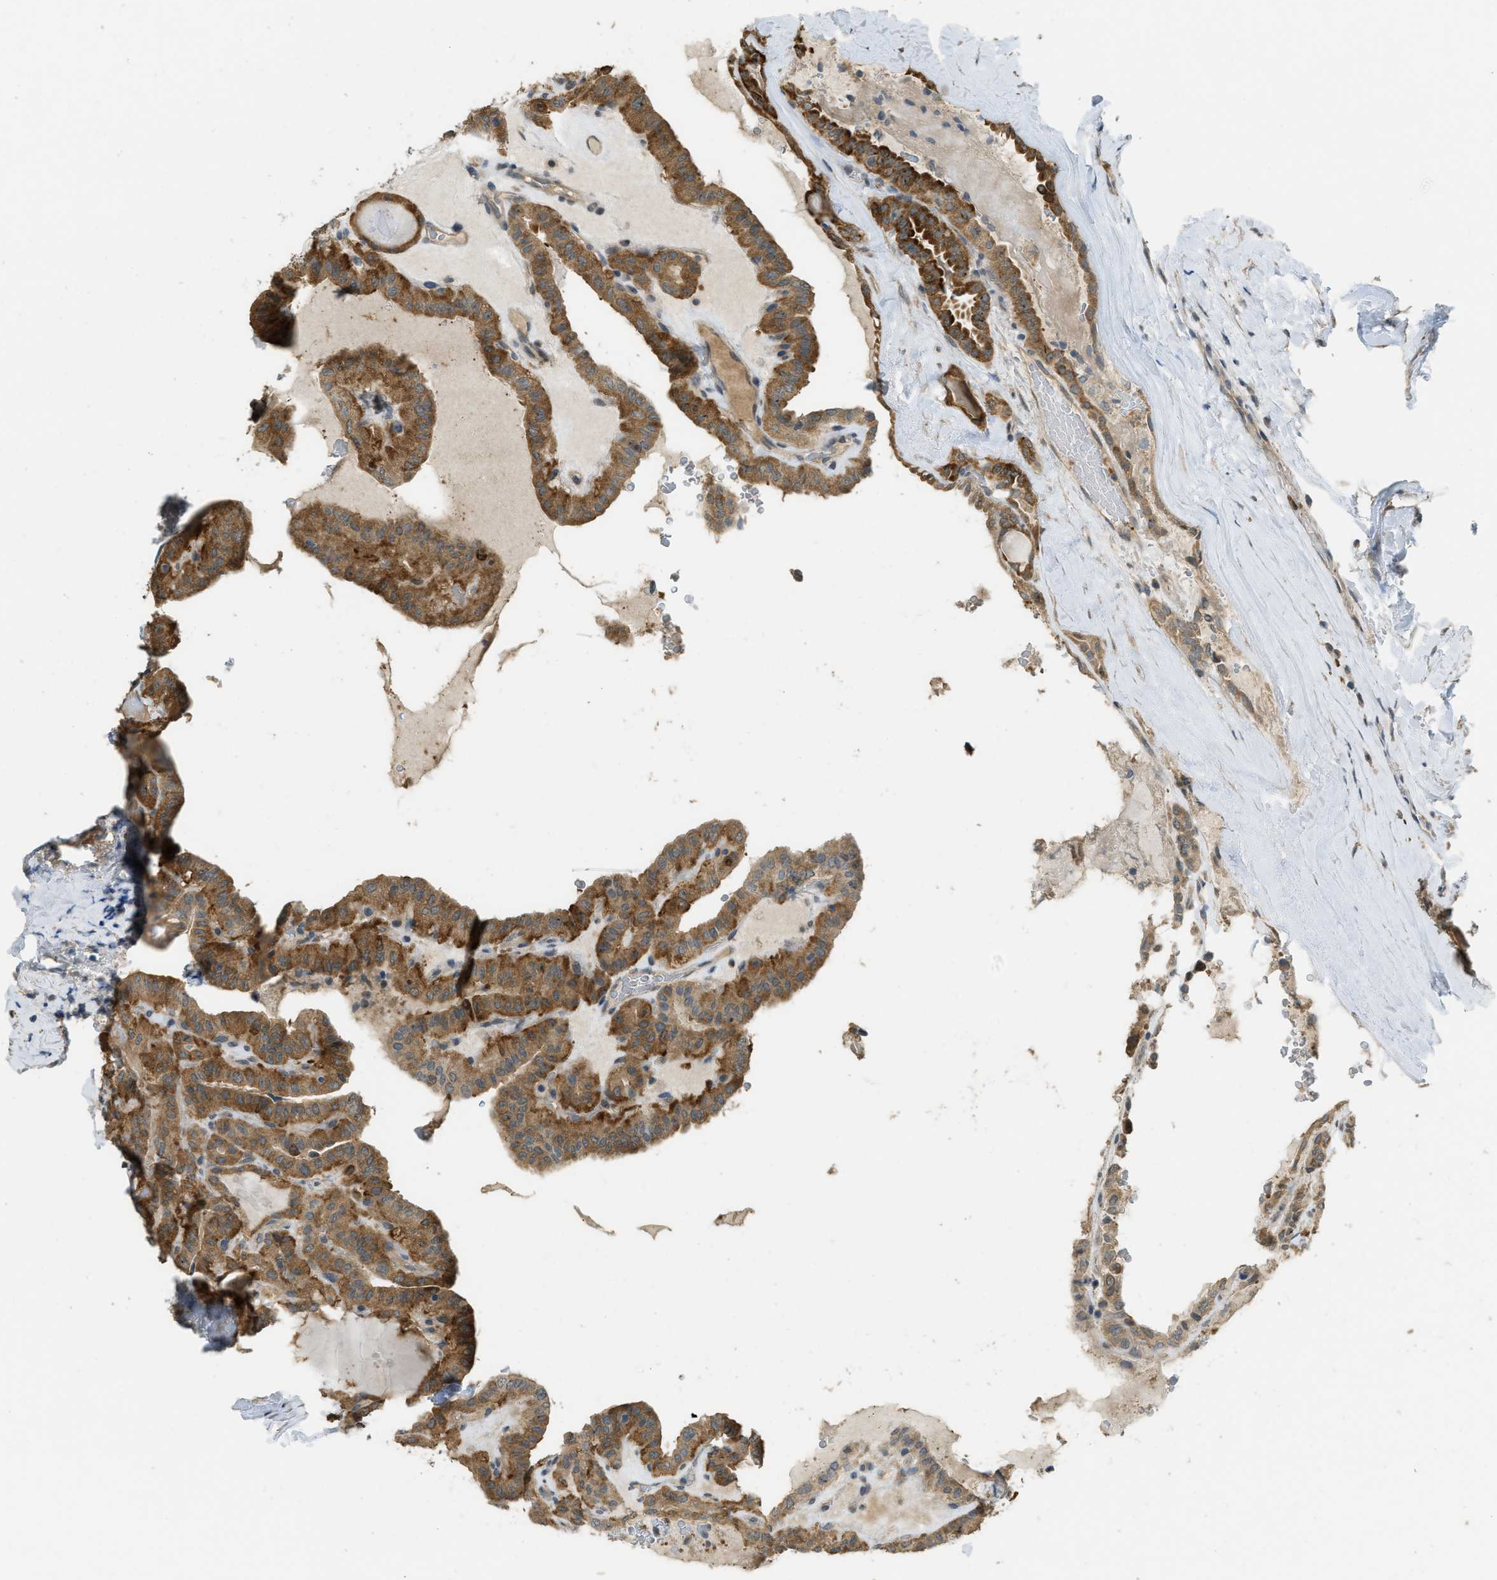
{"staining": {"intensity": "strong", "quantity": ">75%", "location": "cytoplasmic/membranous"}, "tissue": "thyroid cancer", "cell_type": "Tumor cells", "image_type": "cancer", "snomed": [{"axis": "morphology", "description": "Papillary adenocarcinoma, NOS"}, {"axis": "topography", "description": "Thyroid gland"}], "caption": "Immunohistochemical staining of human thyroid cancer (papillary adenocarcinoma) exhibits high levels of strong cytoplasmic/membranous protein positivity in about >75% of tumor cells.", "gene": "IGF2BP2", "patient": {"sex": "male", "age": 77}}